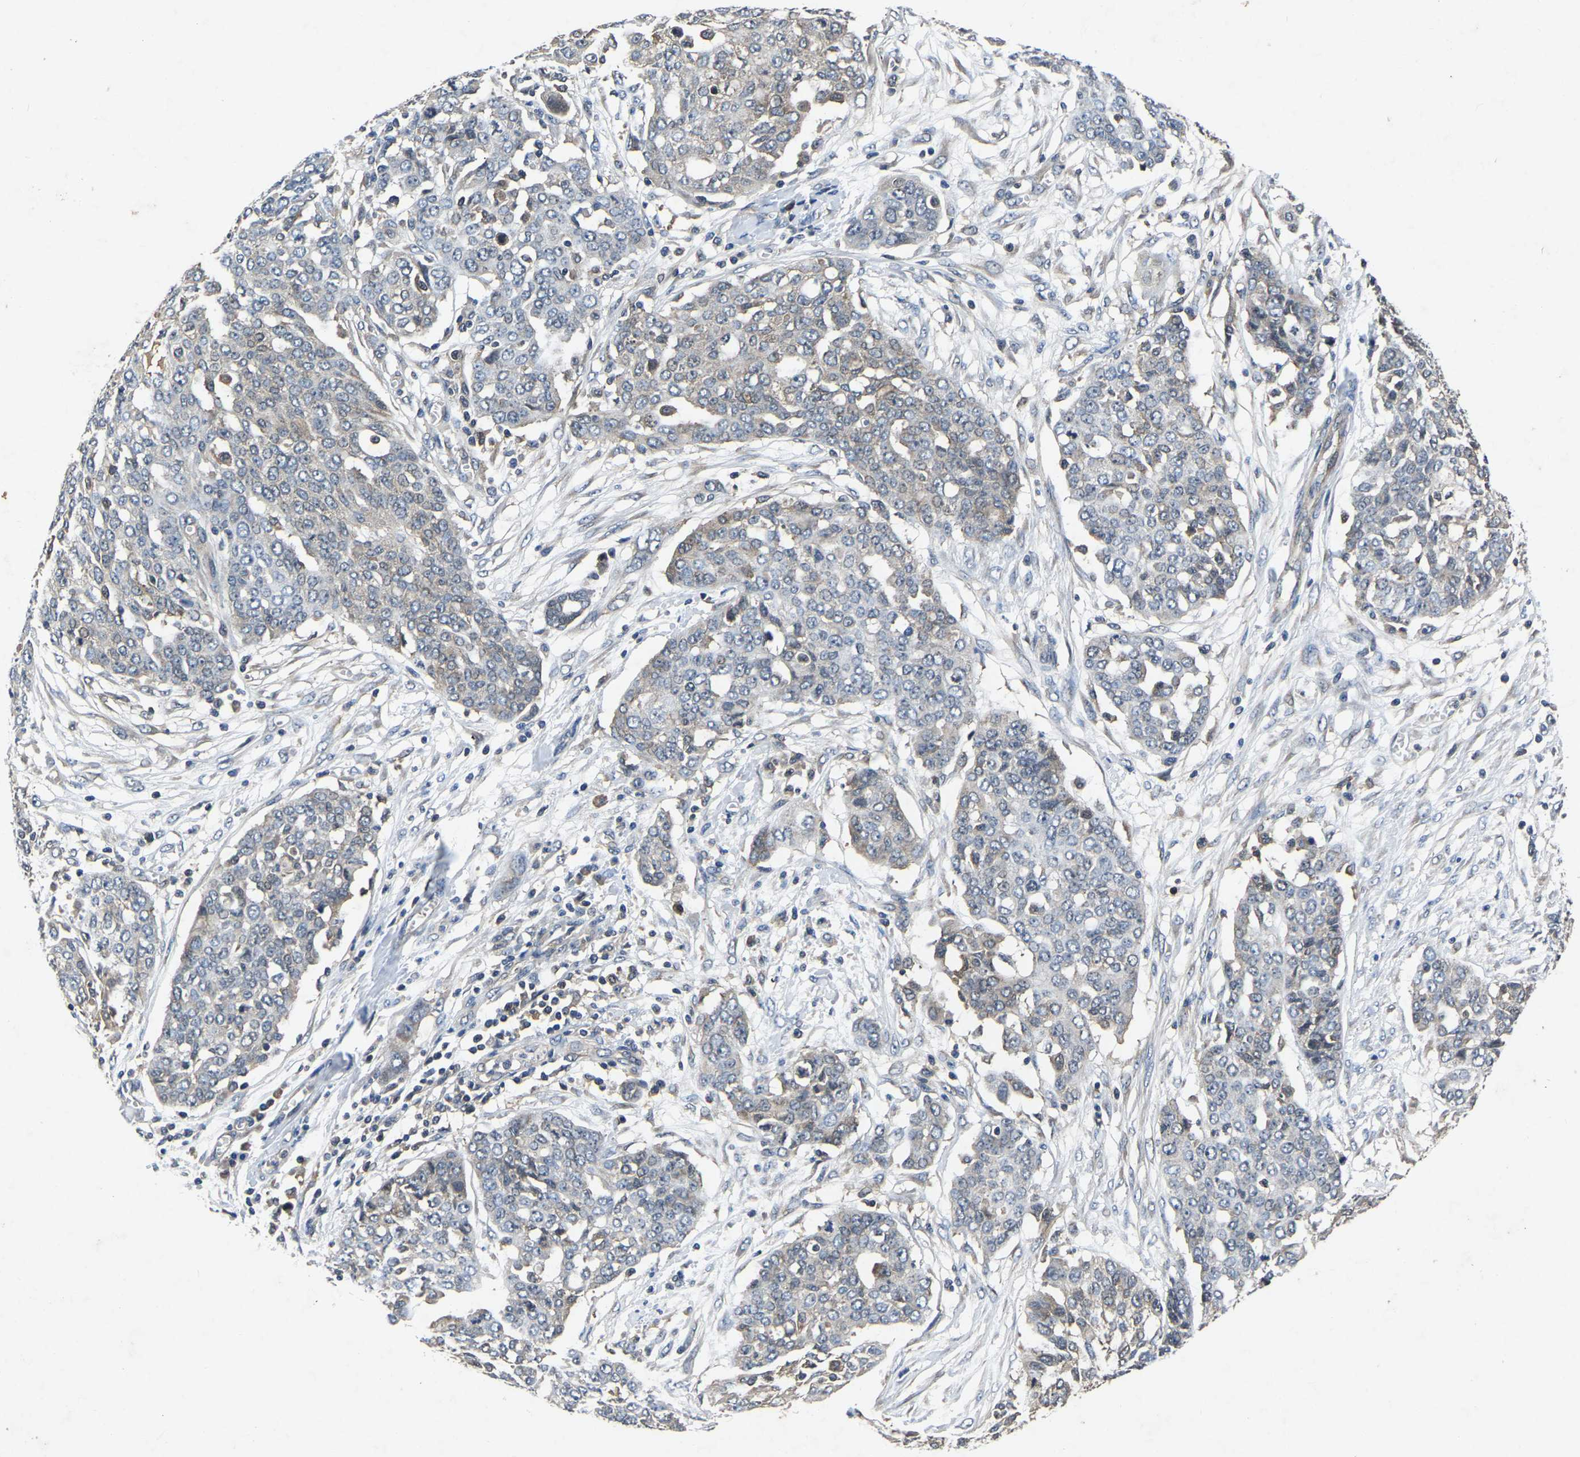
{"staining": {"intensity": "weak", "quantity": "<25%", "location": "cytoplasmic/membranous"}, "tissue": "ovarian cancer", "cell_type": "Tumor cells", "image_type": "cancer", "snomed": [{"axis": "morphology", "description": "Cystadenocarcinoma, serous, NOS"}, {"axis": "topography", "description": "Soft tissue"}, {"axis": "topography", "description": "Ovary"}], "caption": "Immunohistochemistry (IHC) histopathology image of neoplastic tissue: ovarian cancer (serous cystadenocarcinoma) stained with DAB reveals no significant protein positivity in tumor cells. Brightfield microscopy of IHC stained with DAB (3,3'-diaminobenzidine) (brown) and hematoxylin (blue), captured at high magnification.", "gene": "FGD5", "patient": {"sex": "female", "age": 57}}